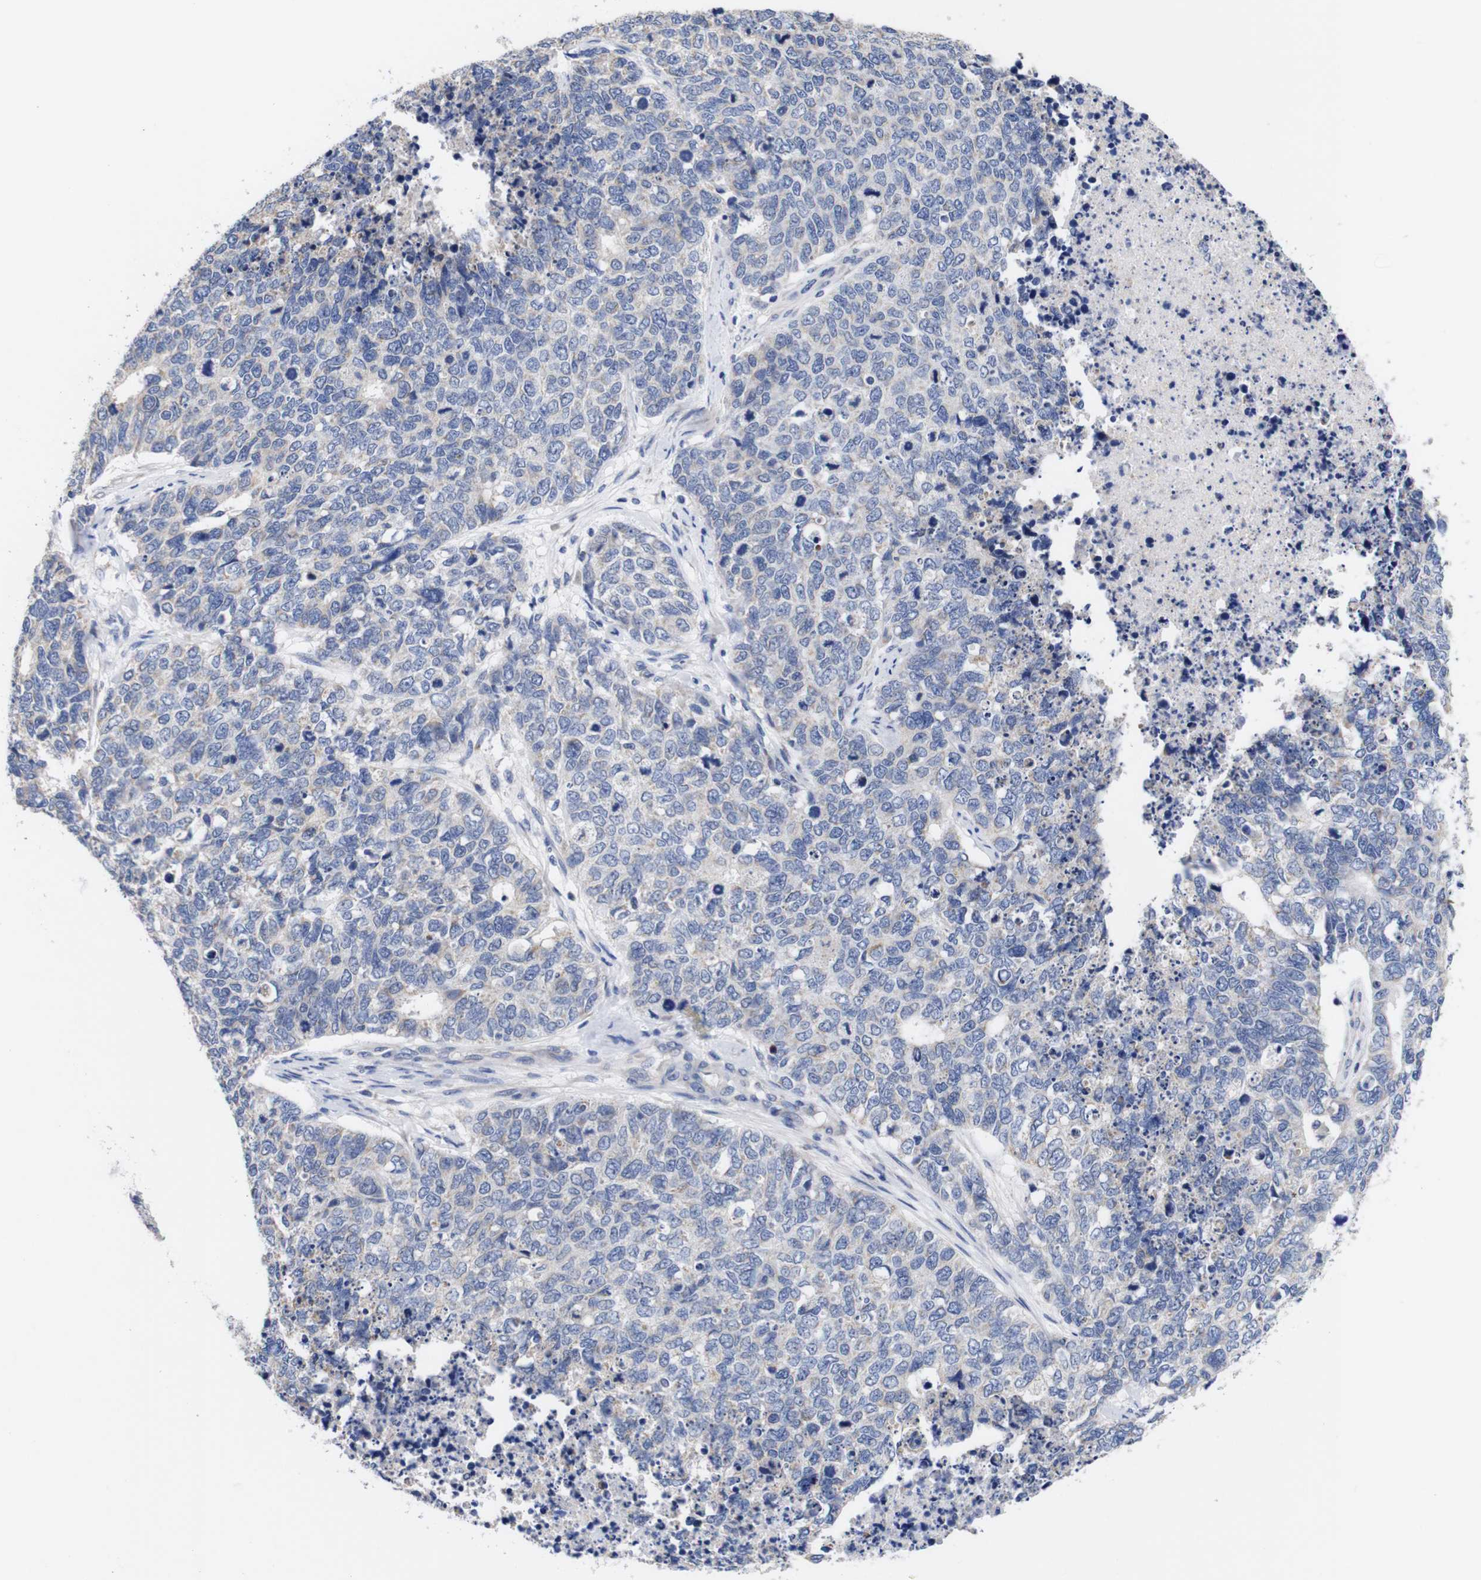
{"staining": {"intensity": "negative", "quantity": "none", "location": "none"}, "tissue": "cervical cancer", "cell_type": "Tumor cells", "image_type": "cancer", "snomed": [{"axis": "morphology", "description": "Squamous cell carcinoma, NOS"}, {"axis": "topography", "description": "Cervix"}], "caption": "Immunohistochemistry photomicrograph of neoplastic tissue: cervical cancer (squamous cell carcinoma) stained with DAB (3,3'-diaminobenzidine) demonstrates no significant protein expression in tumor cells.", "gene": "OPN3", "patient": {"sex": "female", "age": 63}}